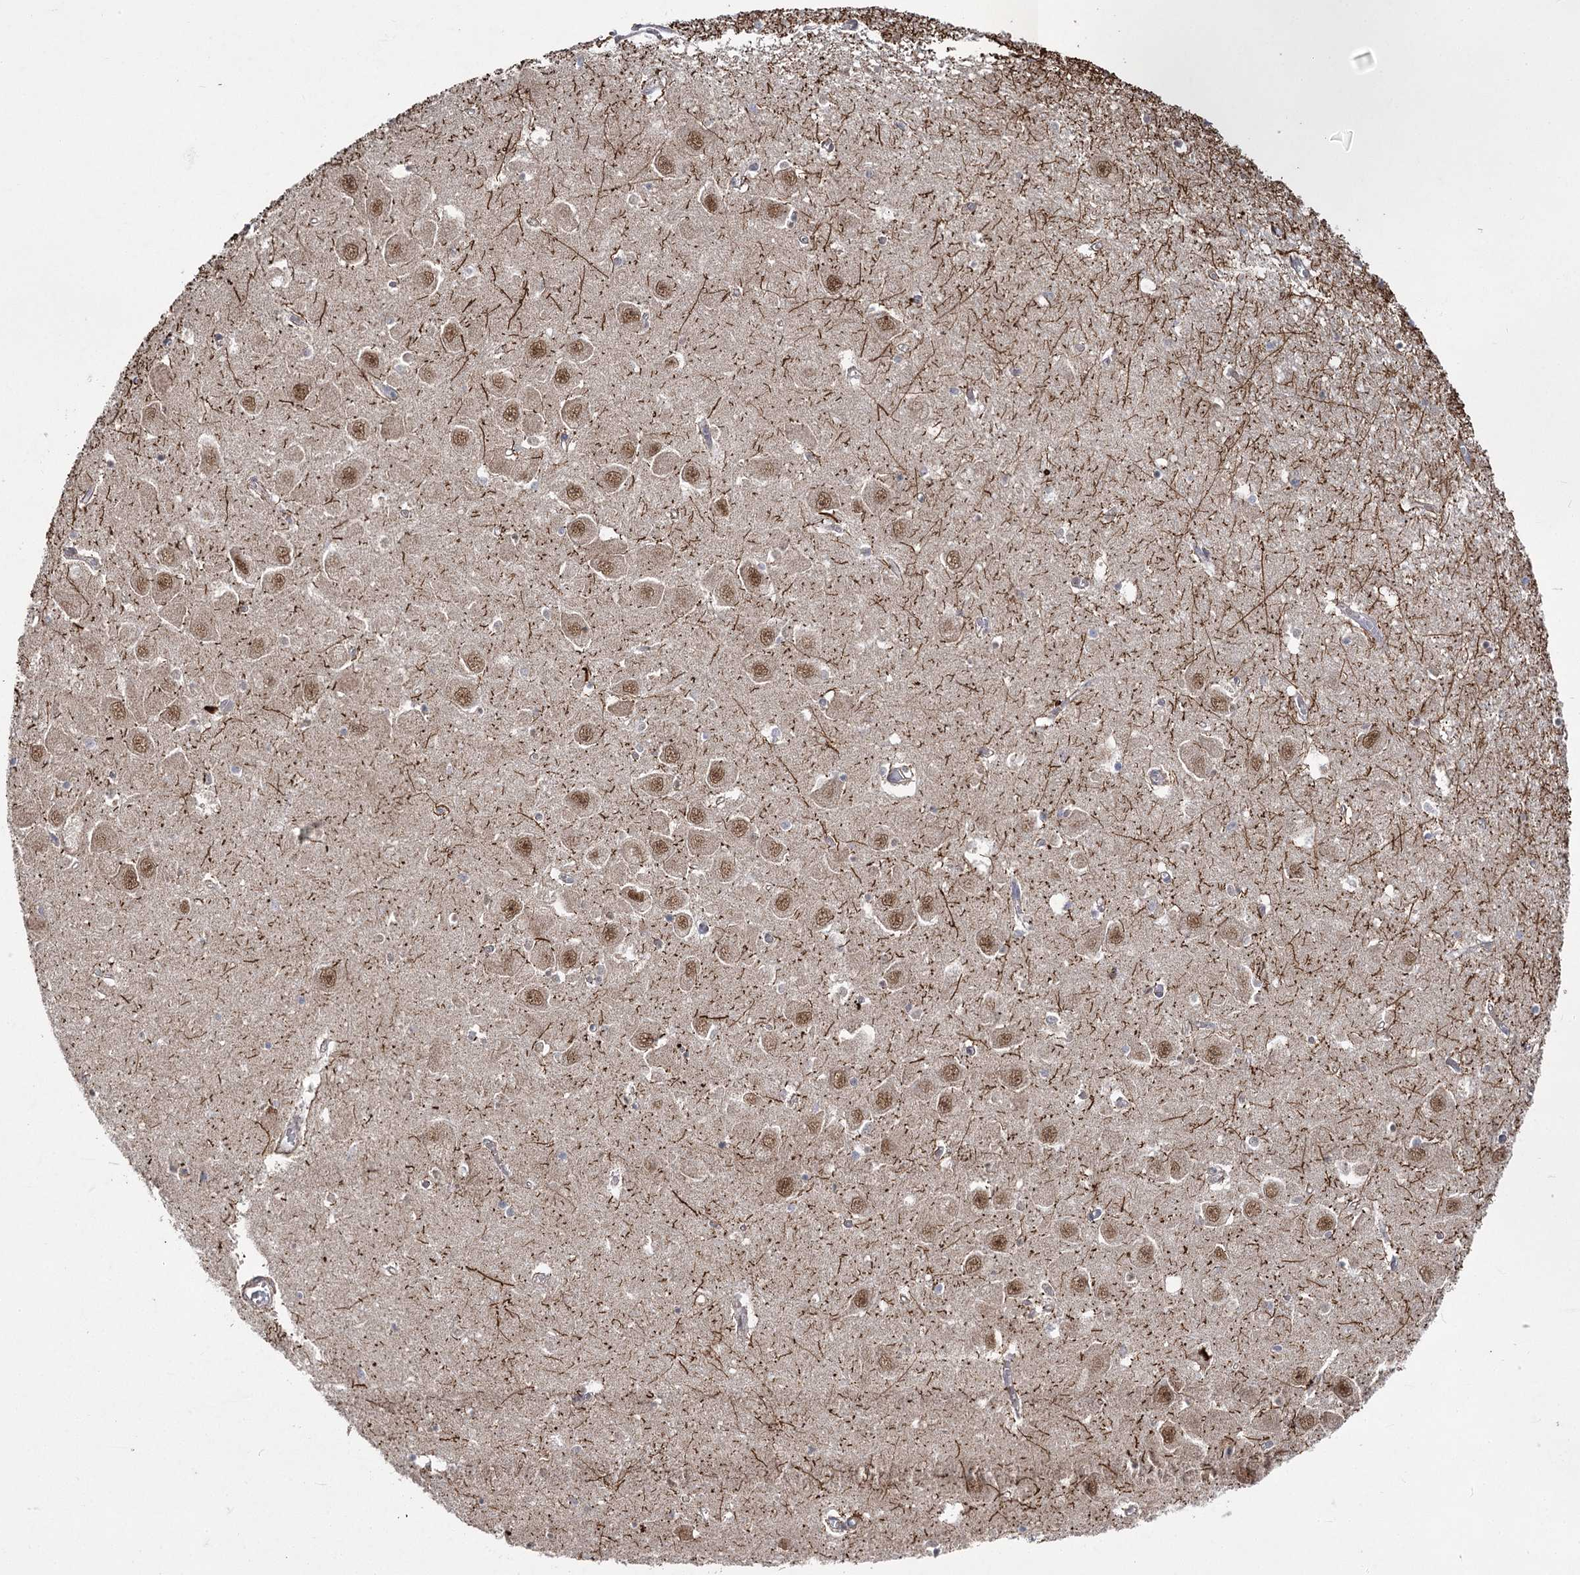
{"staining": {"intensity": "negative", "quantity": "none", "location": "none"}, "tissue": "hippocampus", "cell_type": "Glial cells", "image_type": "normal", "snomed": [{"axis": "morphology", "description": "Normal tissue, NOS"}, {"axis": "topography", "description": "Hippocampus"}], "caption": "A high-resolution histopathology image shows IHC staining of benign hippocampus, which reveals no significant staining in glial cells. Nuclei are stained in blue.", "gene": "SLC4A1AP", "patient": {"sex": "male", "age": 70}}